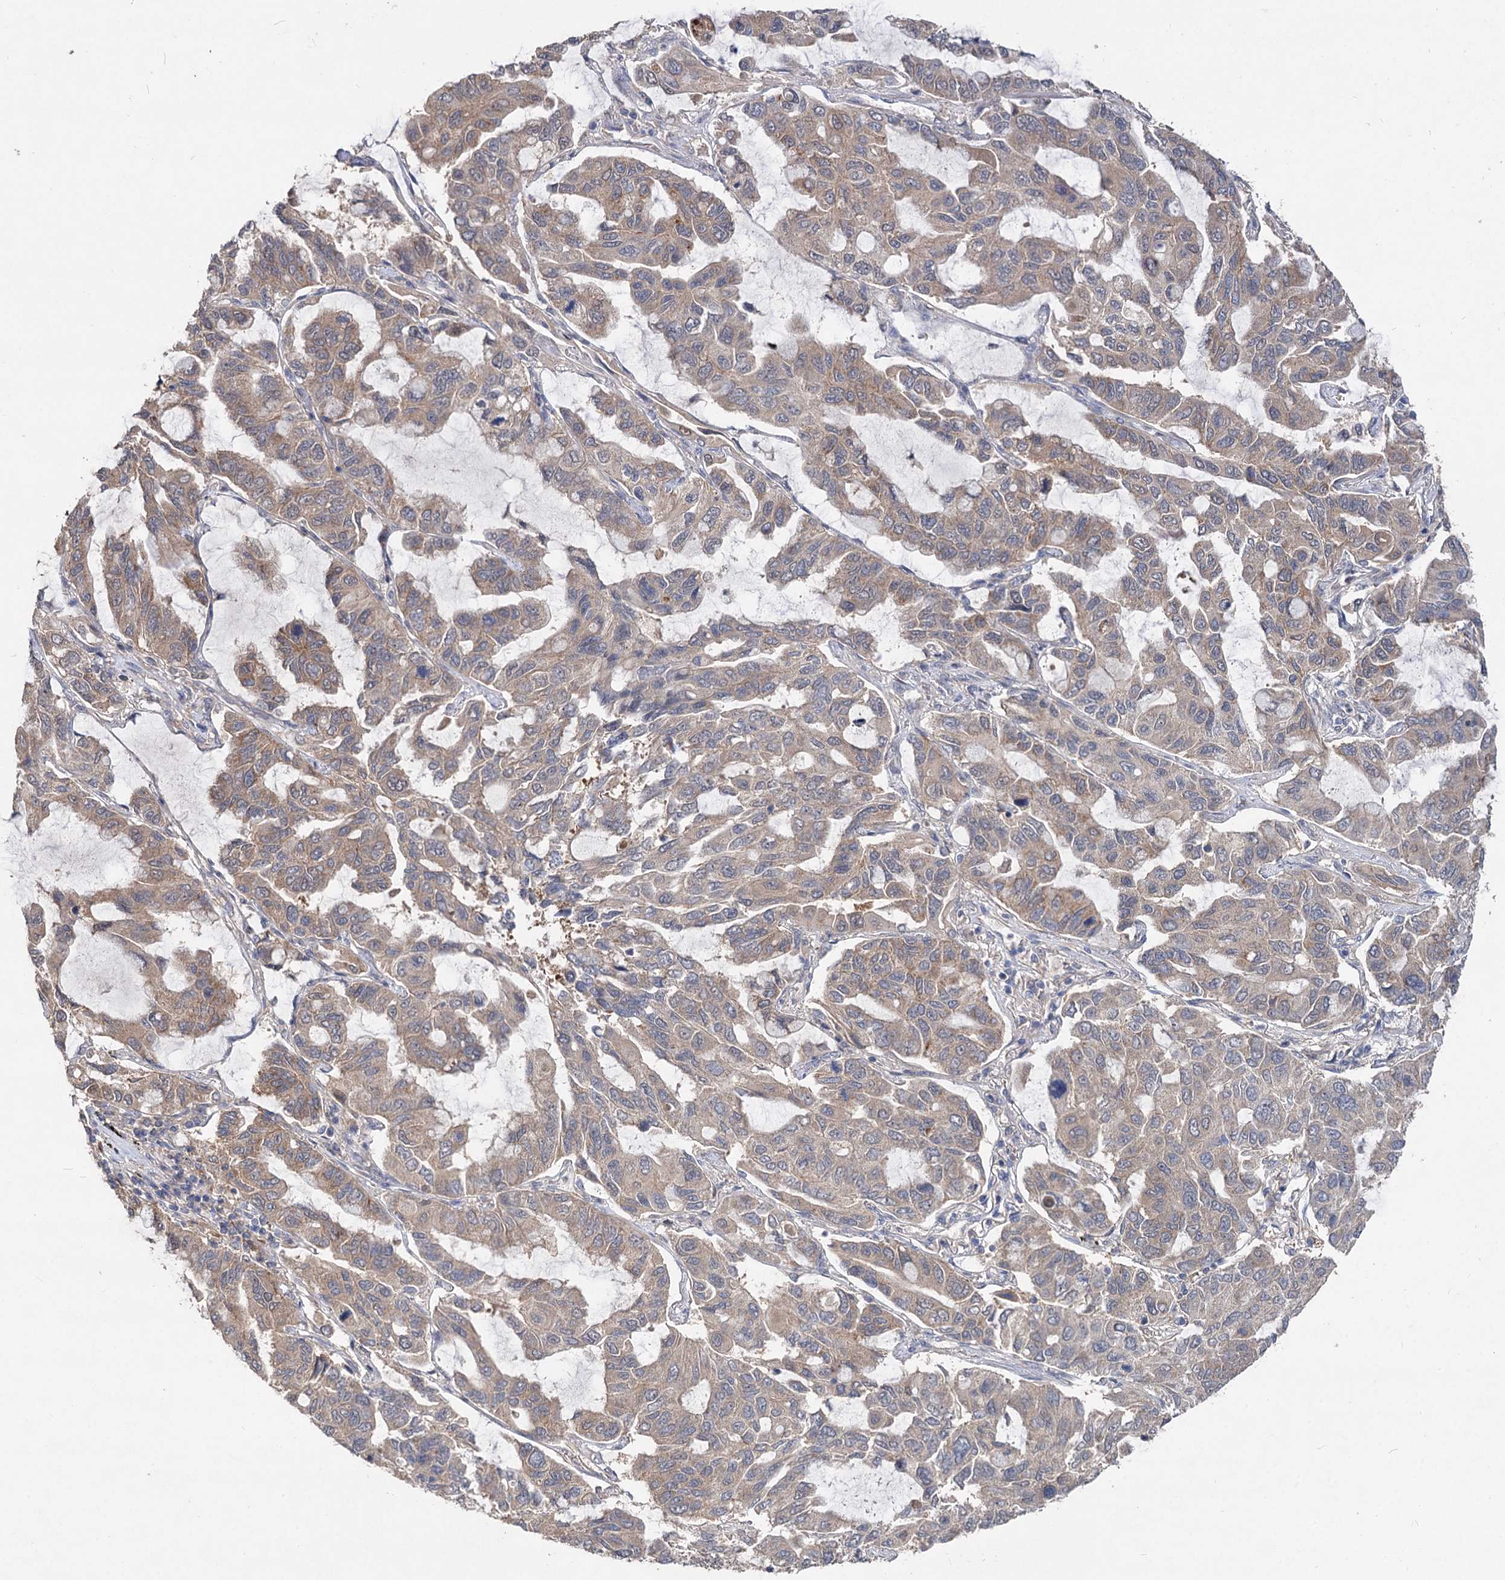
{"staining": {"intensity": "weak", "quantity": "25%-75%", "location": "cytoplasmic/membranous"}, "tissue": "lung cancer", "cell_type": "Tumor cells", "image_type": "cancer", "snomed": [{"axis": "morphology", "description": "Adenocarcinoma, NOS"}, {"axis": "topography", "description": "Lung"}], "caption": "Weak cytoplasmic/membranous protein staining is present in about 25%-75% of tumor cells in lung cancer (adenocarcinoma).", "gene": "NUDCD2", "patient": {"sex": "male", "age": 64}}